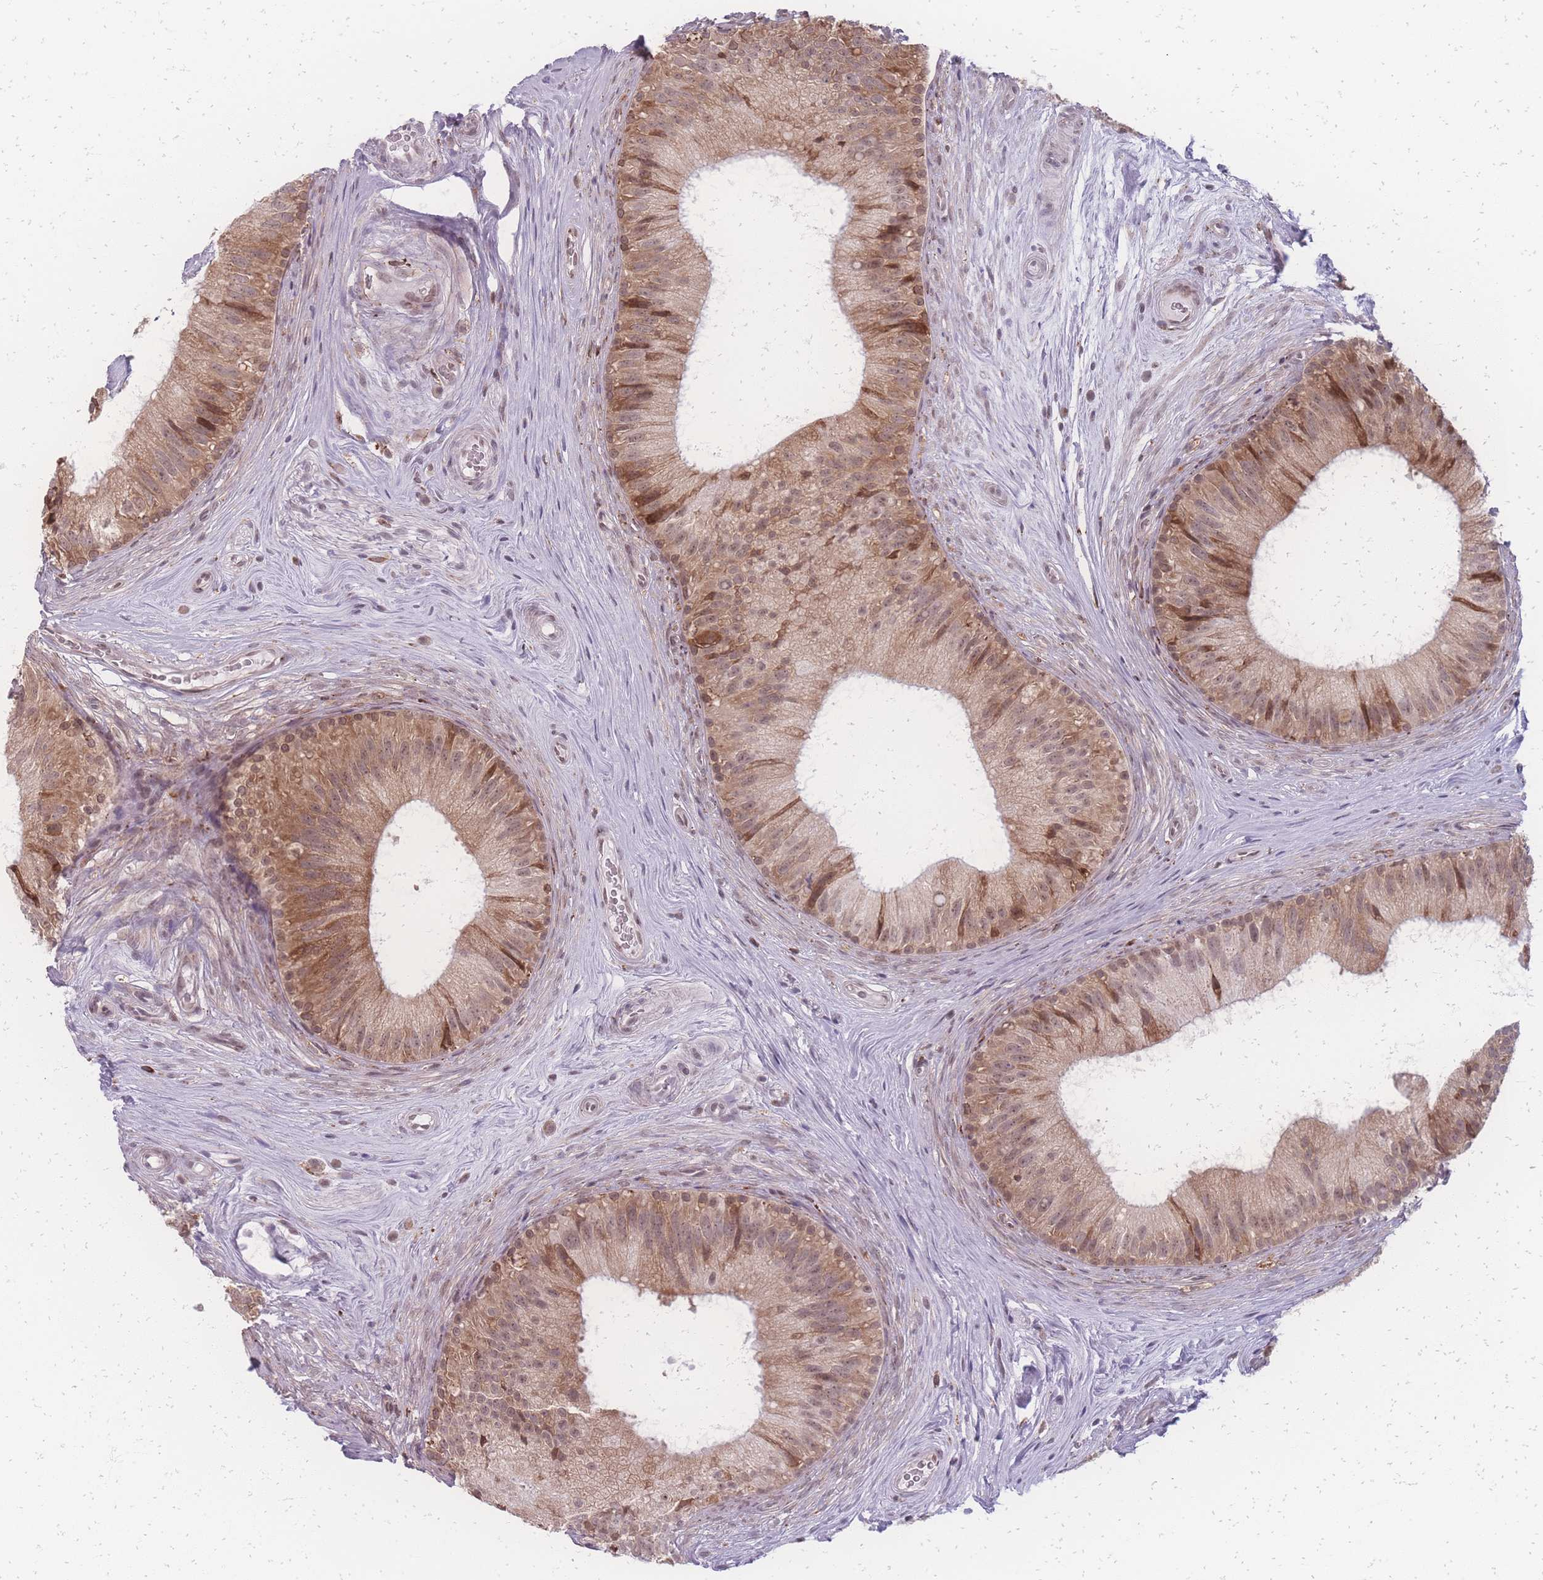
{"staining": {"intensity": "moderate", "quantity": "25%-75%", "location": "cytoplasmic/membranous,nuclear"}, "tissue": "epididymis", "cell_type": "Glandular cells", "image_type": "normal", "snomed": [{"axis": "morphology", "description": "Normal tissue, NOS"}, {"axis": "topography", "description": "Epididymis"}], "caption": "Human epididymis stained for a protein (brown) reveals moderate cytoplasmic/membranous,nuclear positive staining in approximately 25%-75% of glandular cells.", "gene": "ZC3H13", "patient": {"sex": "male", "age": 34}}